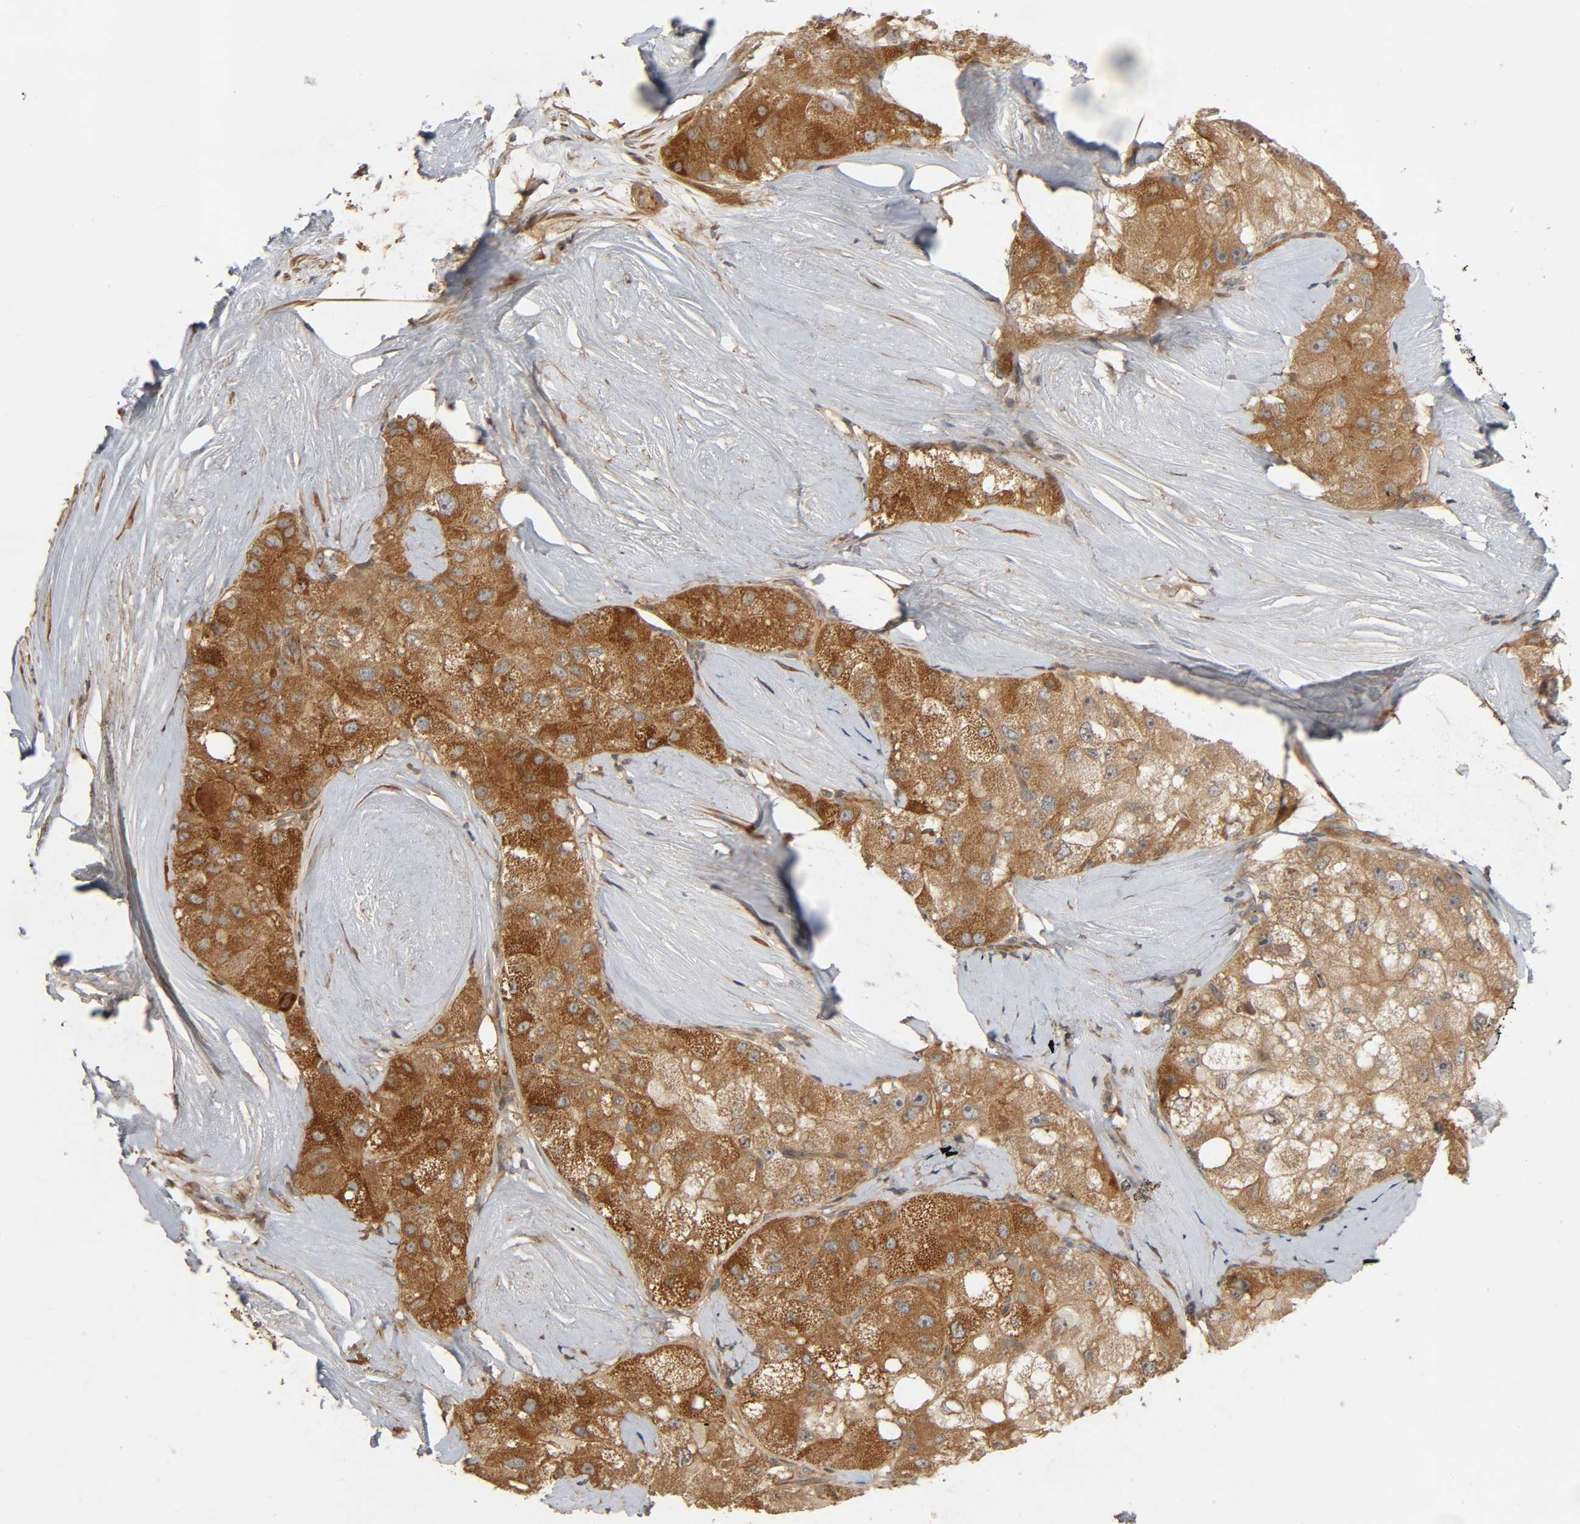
{"staining": {"intensity": "moderate", "quantity": ">75%", "location": "cytoplasmic/membranous"}, "tissue": "liver cancer", "cell_type": "Tumor cells", "image_type": "cancer", "snomed": [{"axis": "morphology", "description": "Carcinoma, Hepatocellular, NOS"}, {"axis": "topography", "description": "Liver"}], "caption": "Brown immunohistochemical staining in human hepatocellular carcinoma (liver) displays moderate cytoplasmic/membranous staining in approximately >75% of tumor cells.", "gene": "SGSM1", "patient": {"sex": "male", "age": 80}}